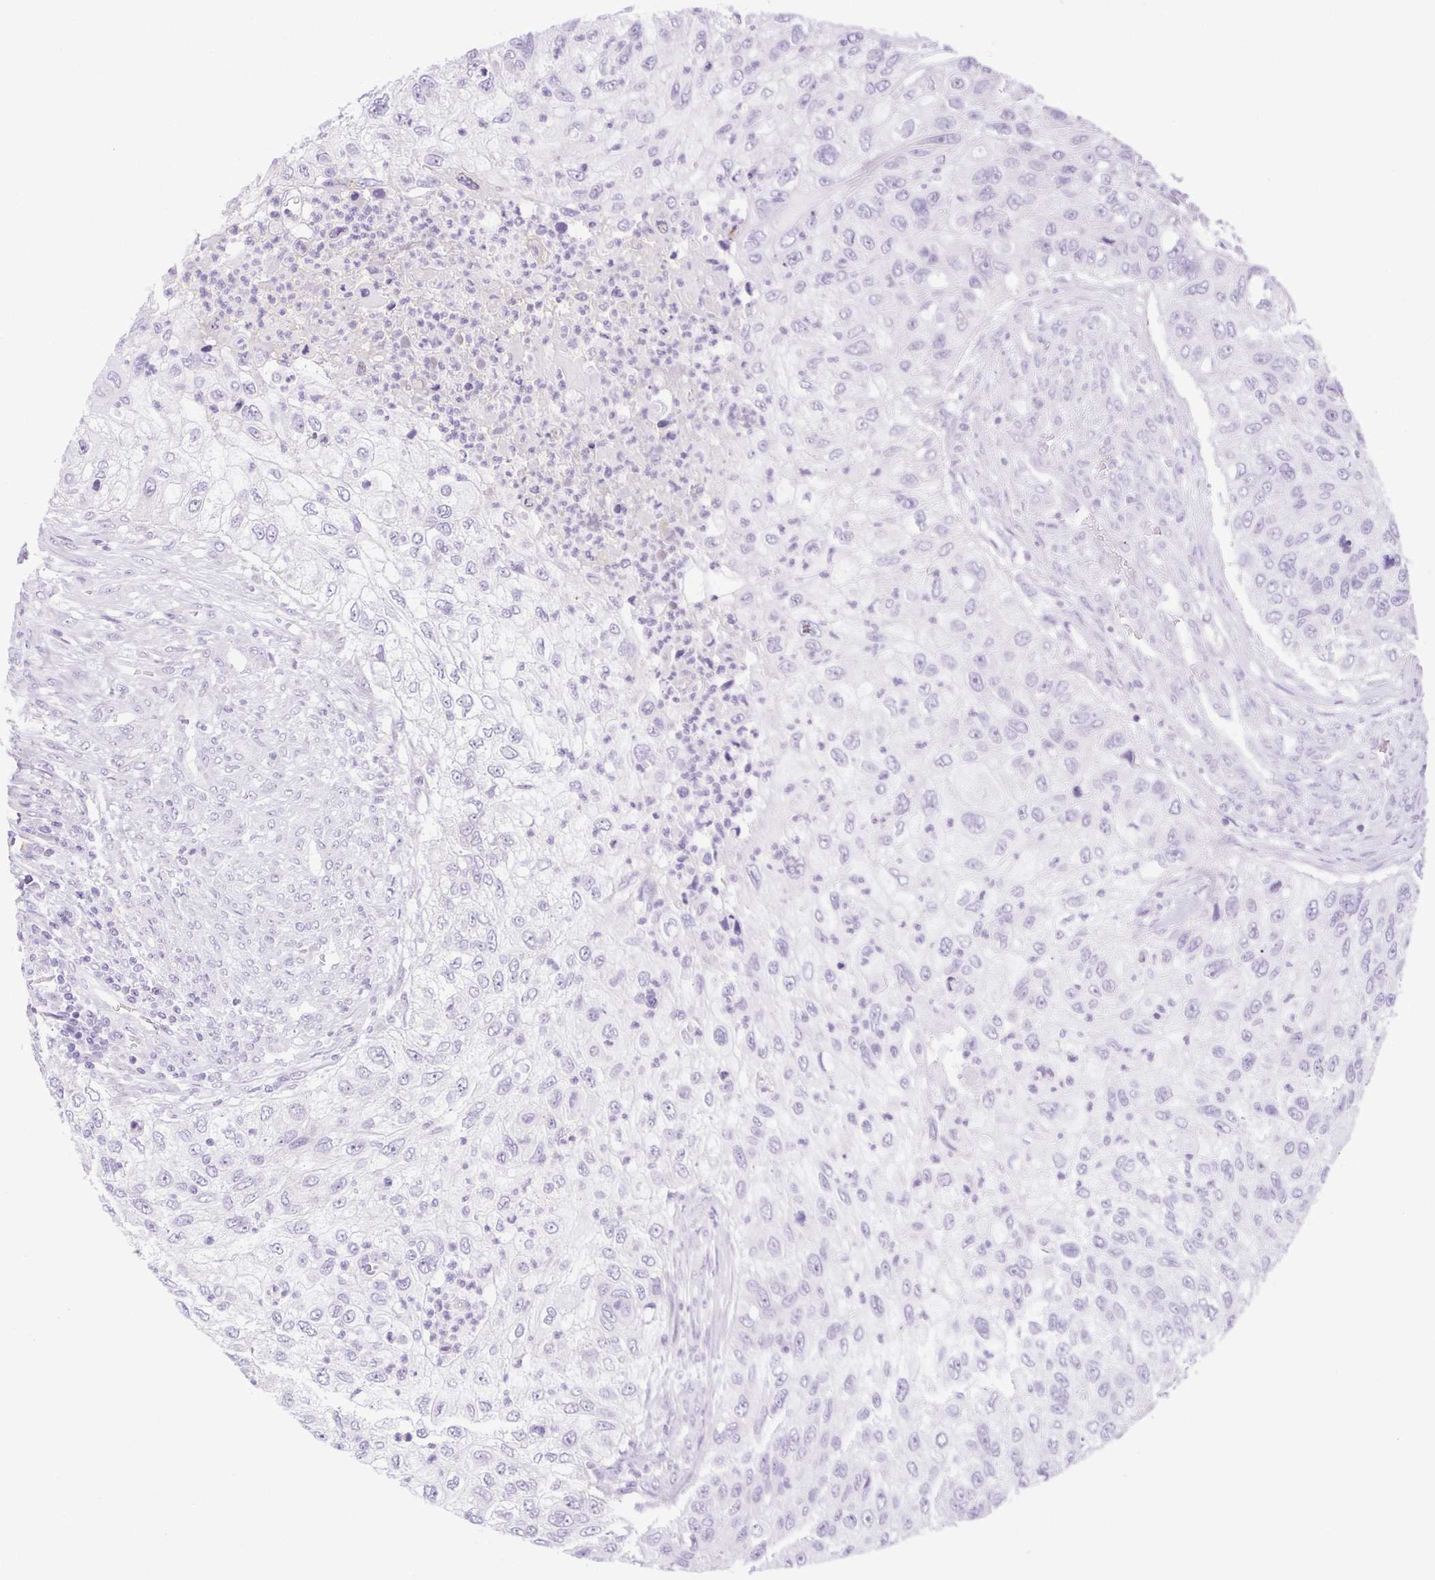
{"staining": {"intensity": "negative", "quantity": "none", "location": "none"}, "tissue": "urothelial cancer", "cell_type": "Tumor cells", "image_type": "cancer", "snomed": [{"axis": "morphology", "description": "Urothelial carcinoma, High grade"}, {"axis": "topography", "description": "Urinary bladder"}], "caption": "DAB (3,3'-diaminobenzidine) immunohistochemical staining of urothelial cancer displays no significant staining in tumor cells. The staining is performed using DAB brown chromogen with nuclei counter-stained in using hematoxylin.", "gene": "PAPPA2", "patient": {"sex": "female", "age": 60}}